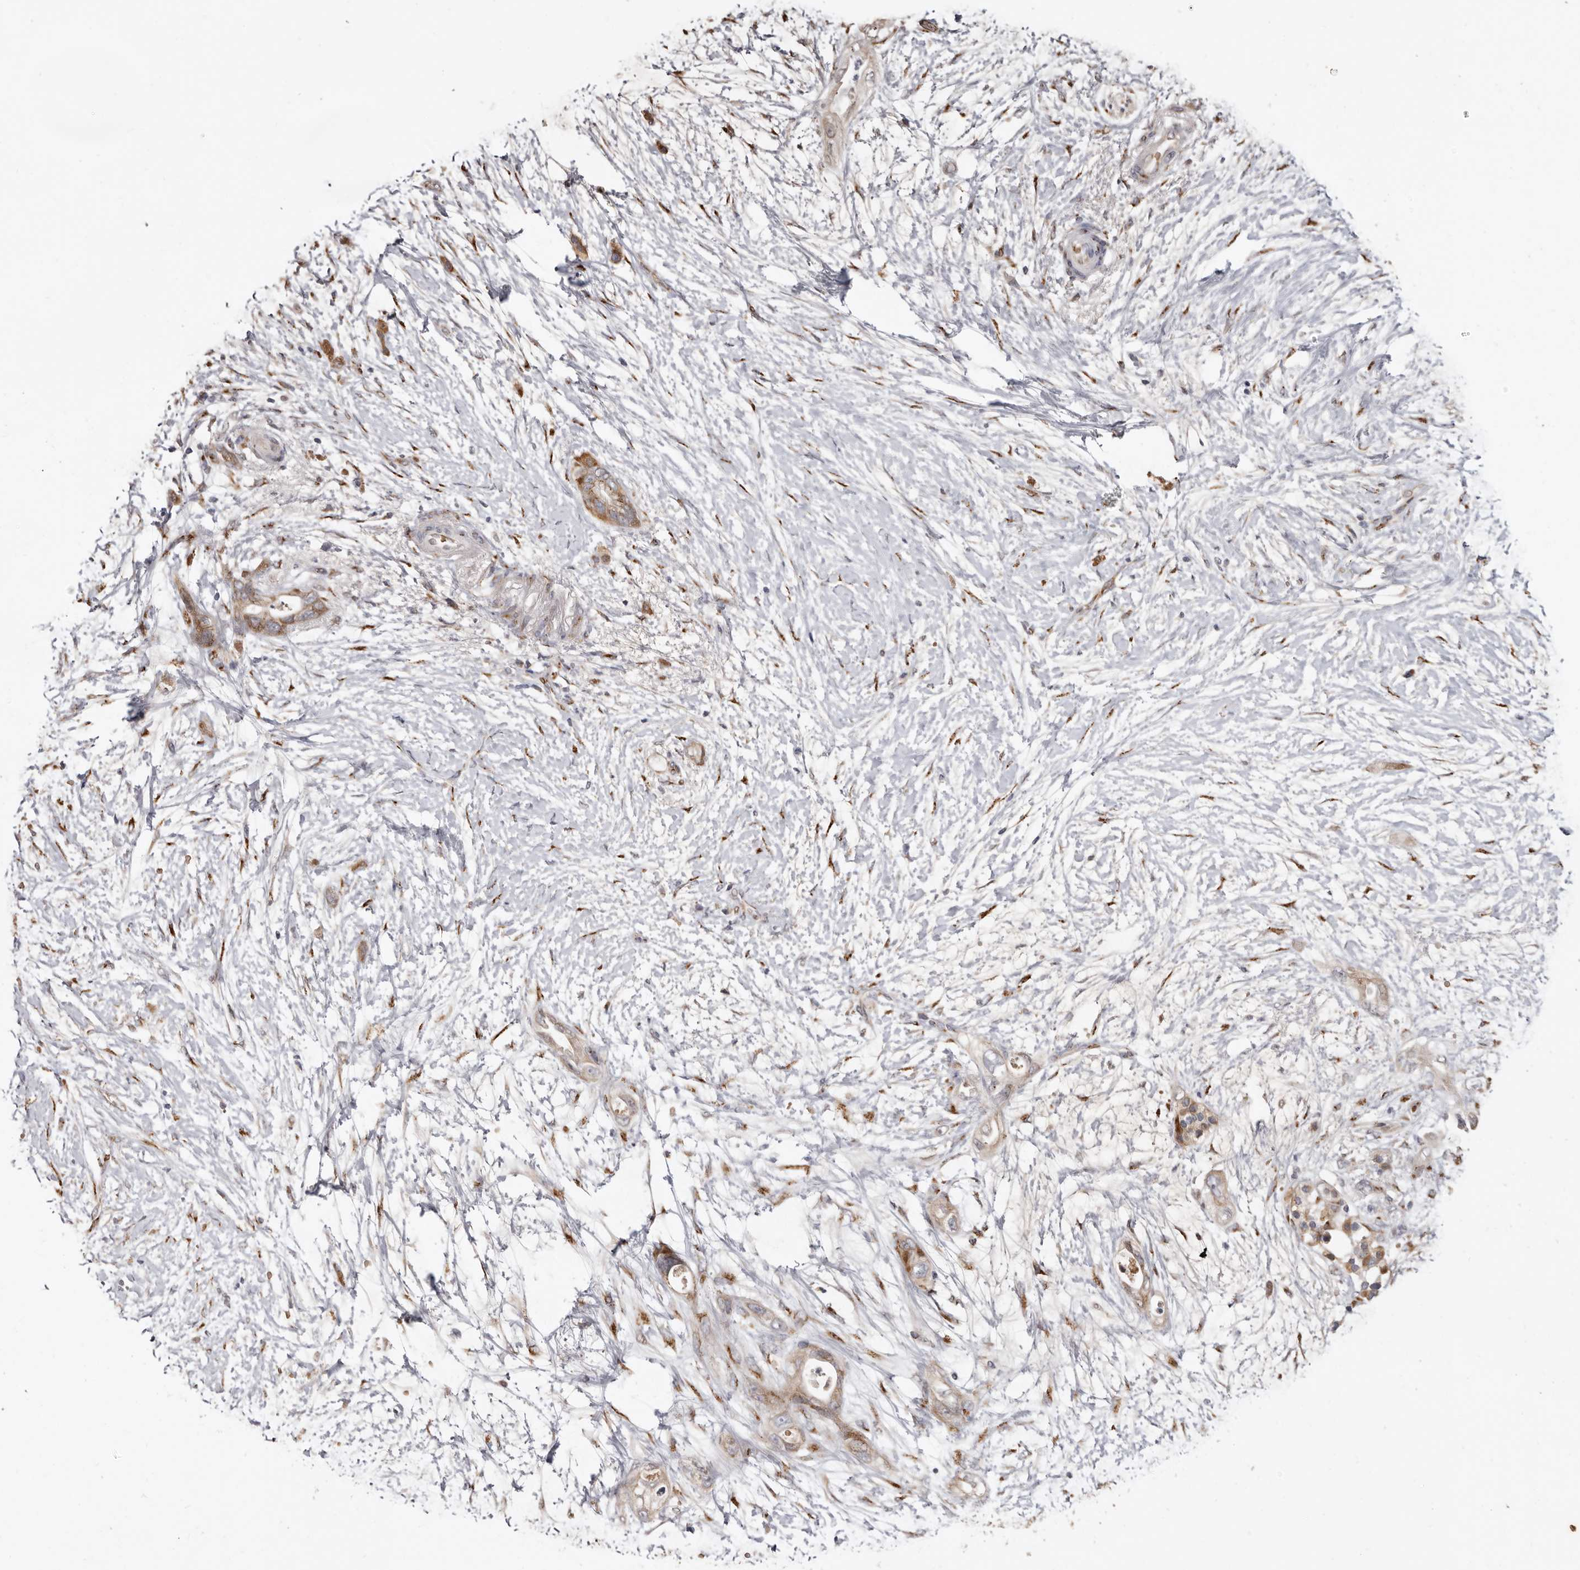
{"staining": {"intensity": "weak", "quantity": ">75%", "location": "cytoplasmic/membranous"}, "tissue": "pancreatic cancer", "cell_type": "Tumor cells", "image_type": "cancer", "snomed": [{"axis": "morphology", "description": "Adenocarcinoma, NOS"}, {"axis": "topography", "description": "Pancreas"}], "caption": "Immunohistochemical staining of pancreatic cancer reveals low levels of weak cytoplasmic/membranous expression in approximately >75% of tumor cells. The protein of interest is stained brown, and the nuclei are stained in blue (DAB IHC with brightfield microscopy, high magnification).", "gene": "ENTREP1", "patient": {"sex": "male", "age": 53}}